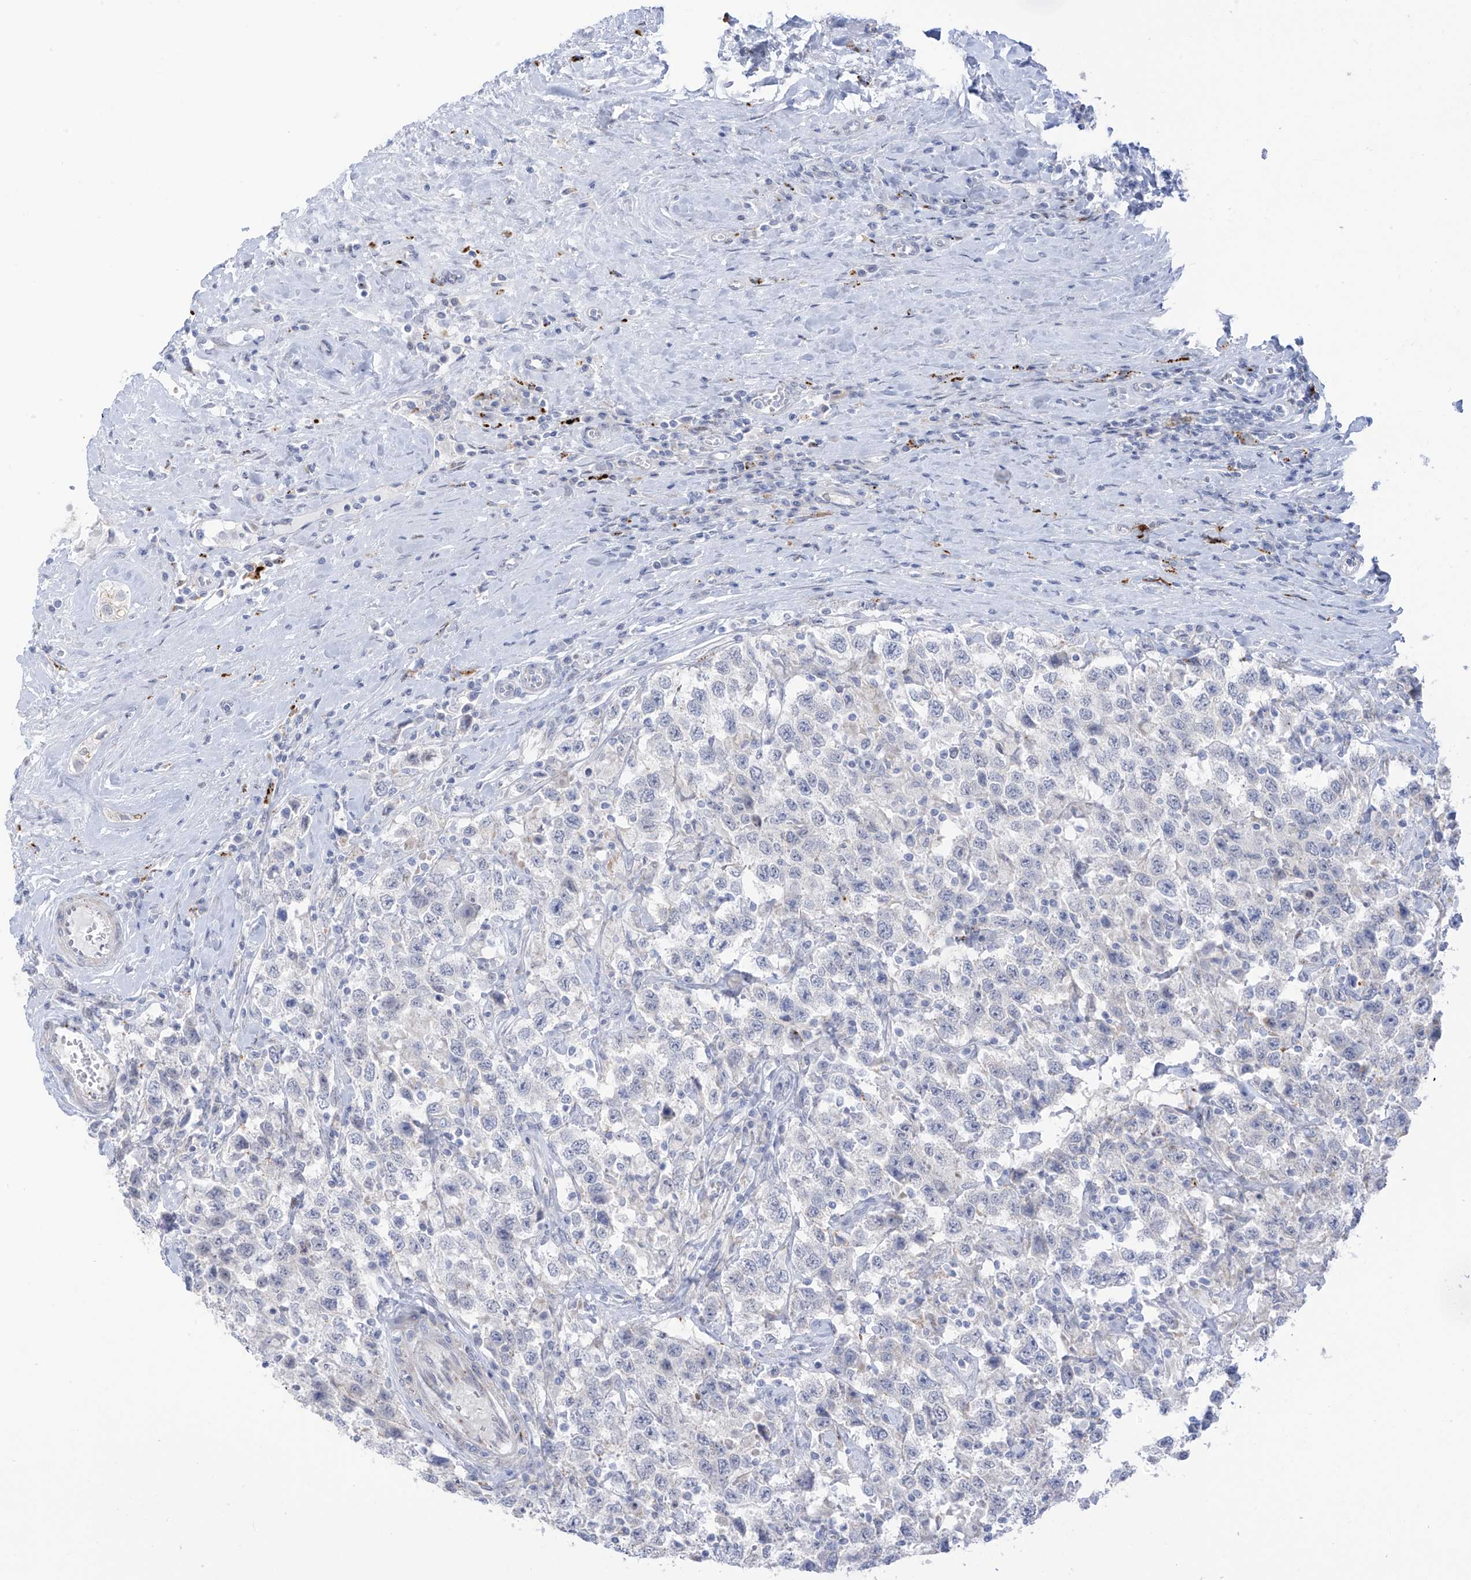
{"staining": {"intensity": "negative", "quantity": "none", "location": "none"}, "tissue": "testis cancer", "cell_type": "Tumor cells", "image_type": "cancer", "snomed": [{"axis": "morphology", "description": "Seminoma, NOS"}, {"axis": "topography", "description": "Testis"}], "caption": "Tumor cells show no significant protein positivity in testis cancer (seminoma).", "gene": "PSPH", "patient": {"sex": "male", "age": 41}}